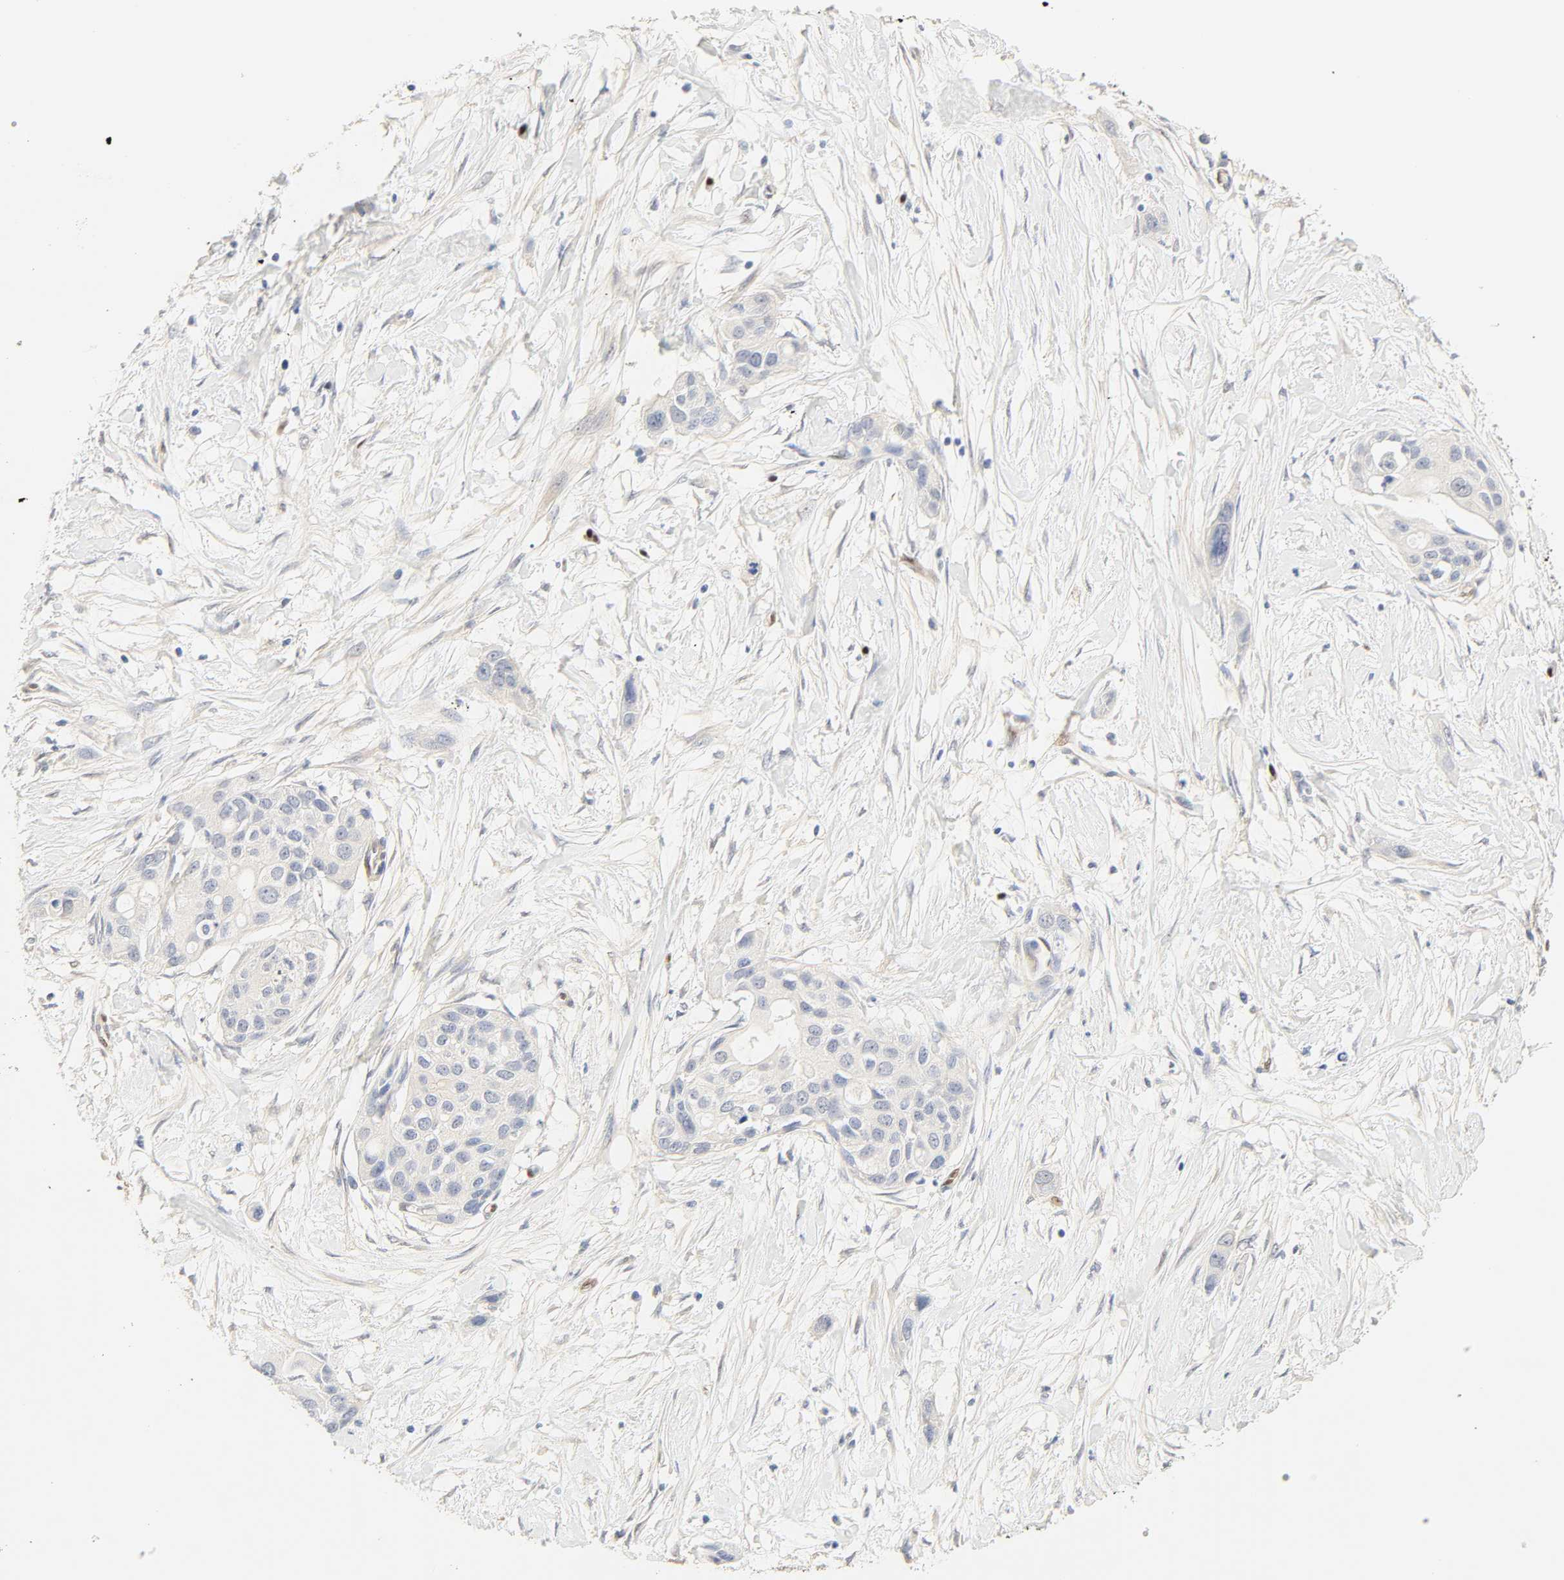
{"staining": {"intensity": "negative", "quantity": "none", "location": "none"}, "tissue": "pancreatic cancer", "cell_type": "Tumor cells", "image_type": "cancer", "snomed": [{"axis": "morphology", "description": "Adenocarcinoma, NOS"}, {"axis": "topography", "description": "Pancreas"}], "caption": "Photomicrograph shows no protein expression in tumor cells of pancreatic cancer tissue.", "gene": "BORCS8-MEF2B", "patient": {"sex": "female", "age": 60}}